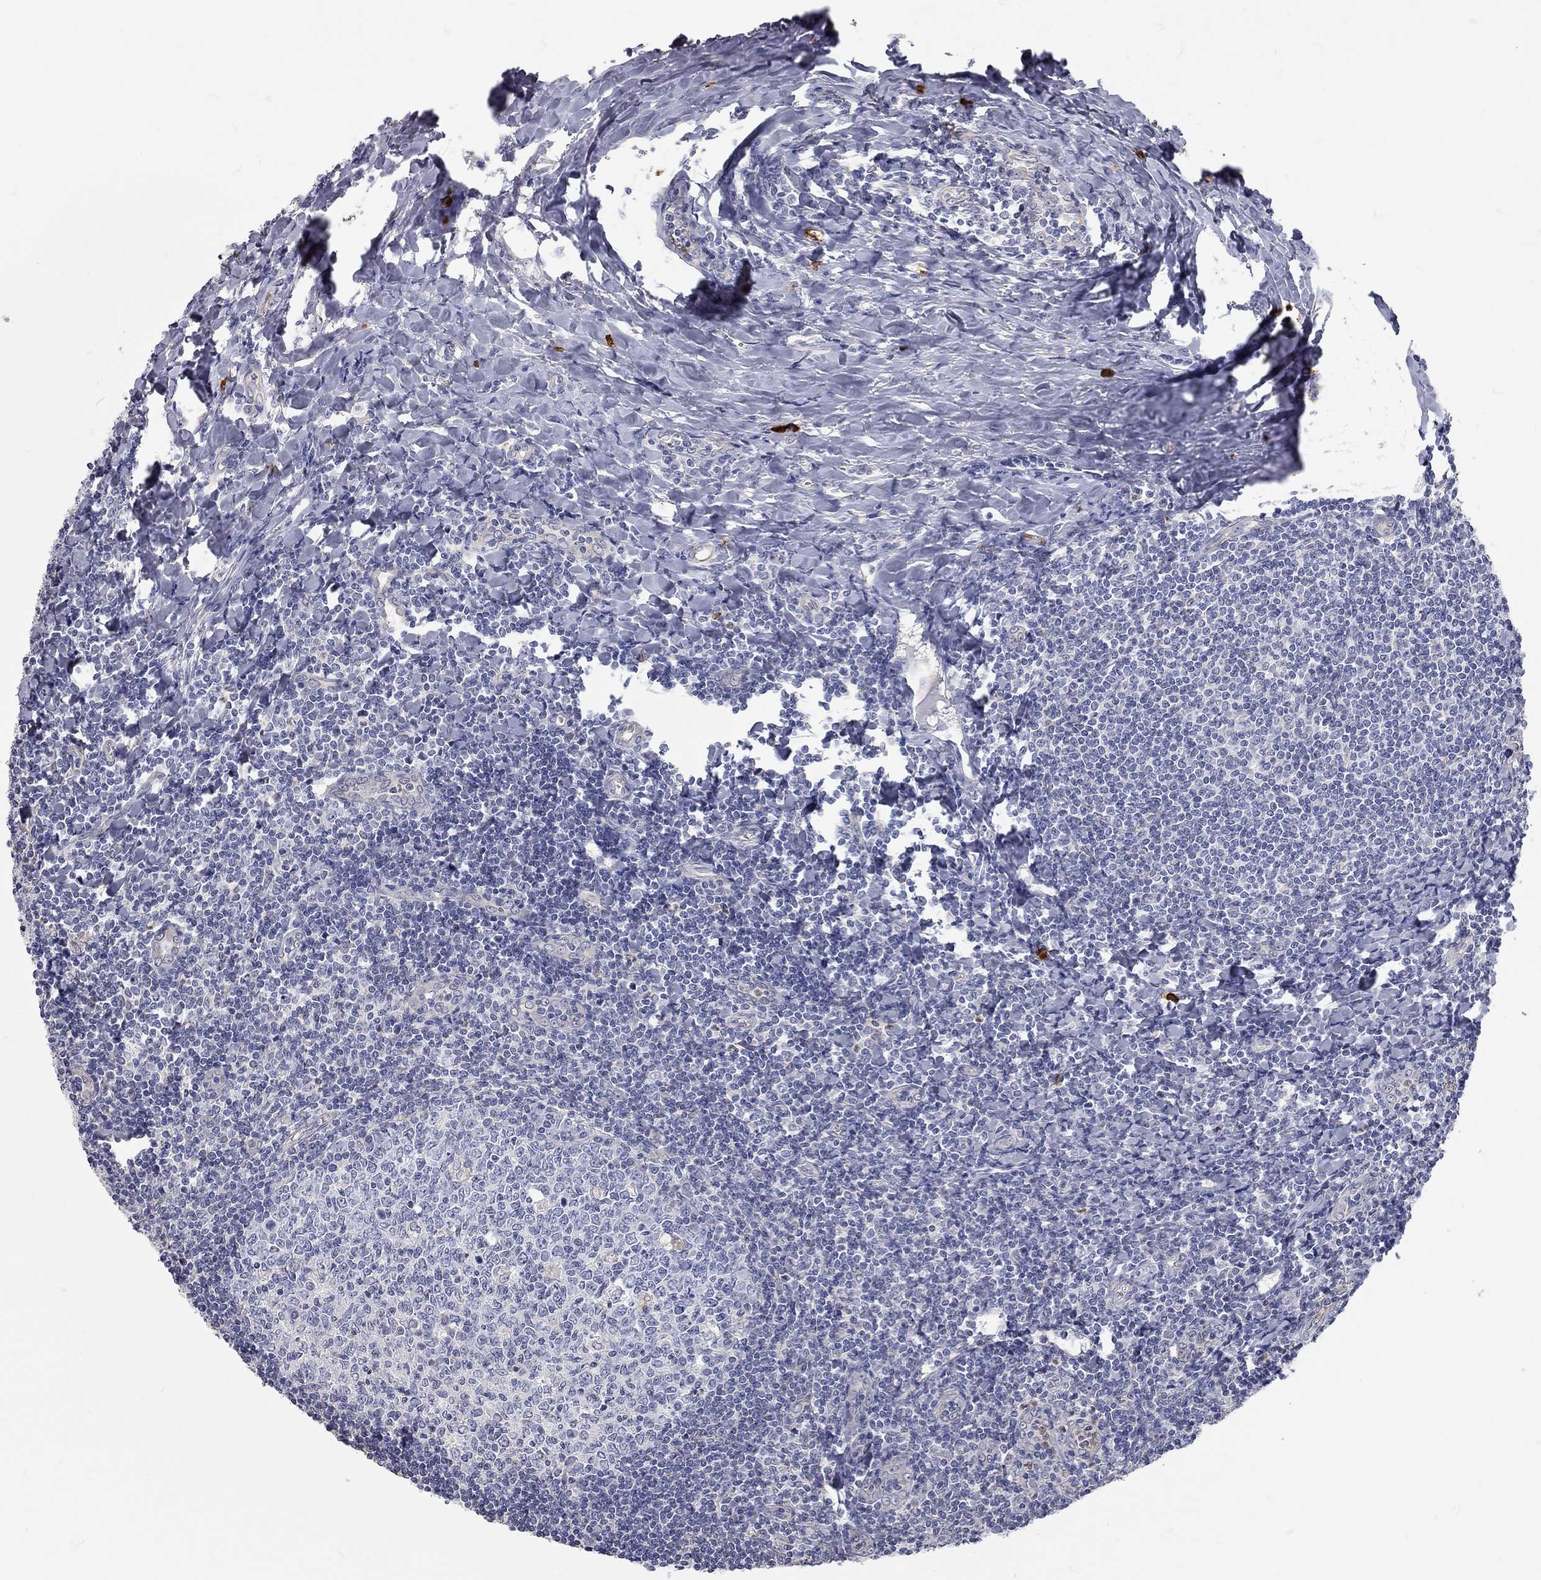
{"staining": {"intensity": "negative", "quantity": "none", "location": "none"}, "tissue": "tonsil", "cell_type": "Germinal center cells", "image_type": "normal", "snomed": [{"axis": "morphology", "description": "Normal tissue, NOS"}, {"axis": "topography", "description": "Tonsil"}], "caption": "Tonsil stained for a protein using immunohistochemistry (IHC) displays no expression germinal center cells.", "gene": "C10orf90", "patient": {"sex": "female", "age": 12}}